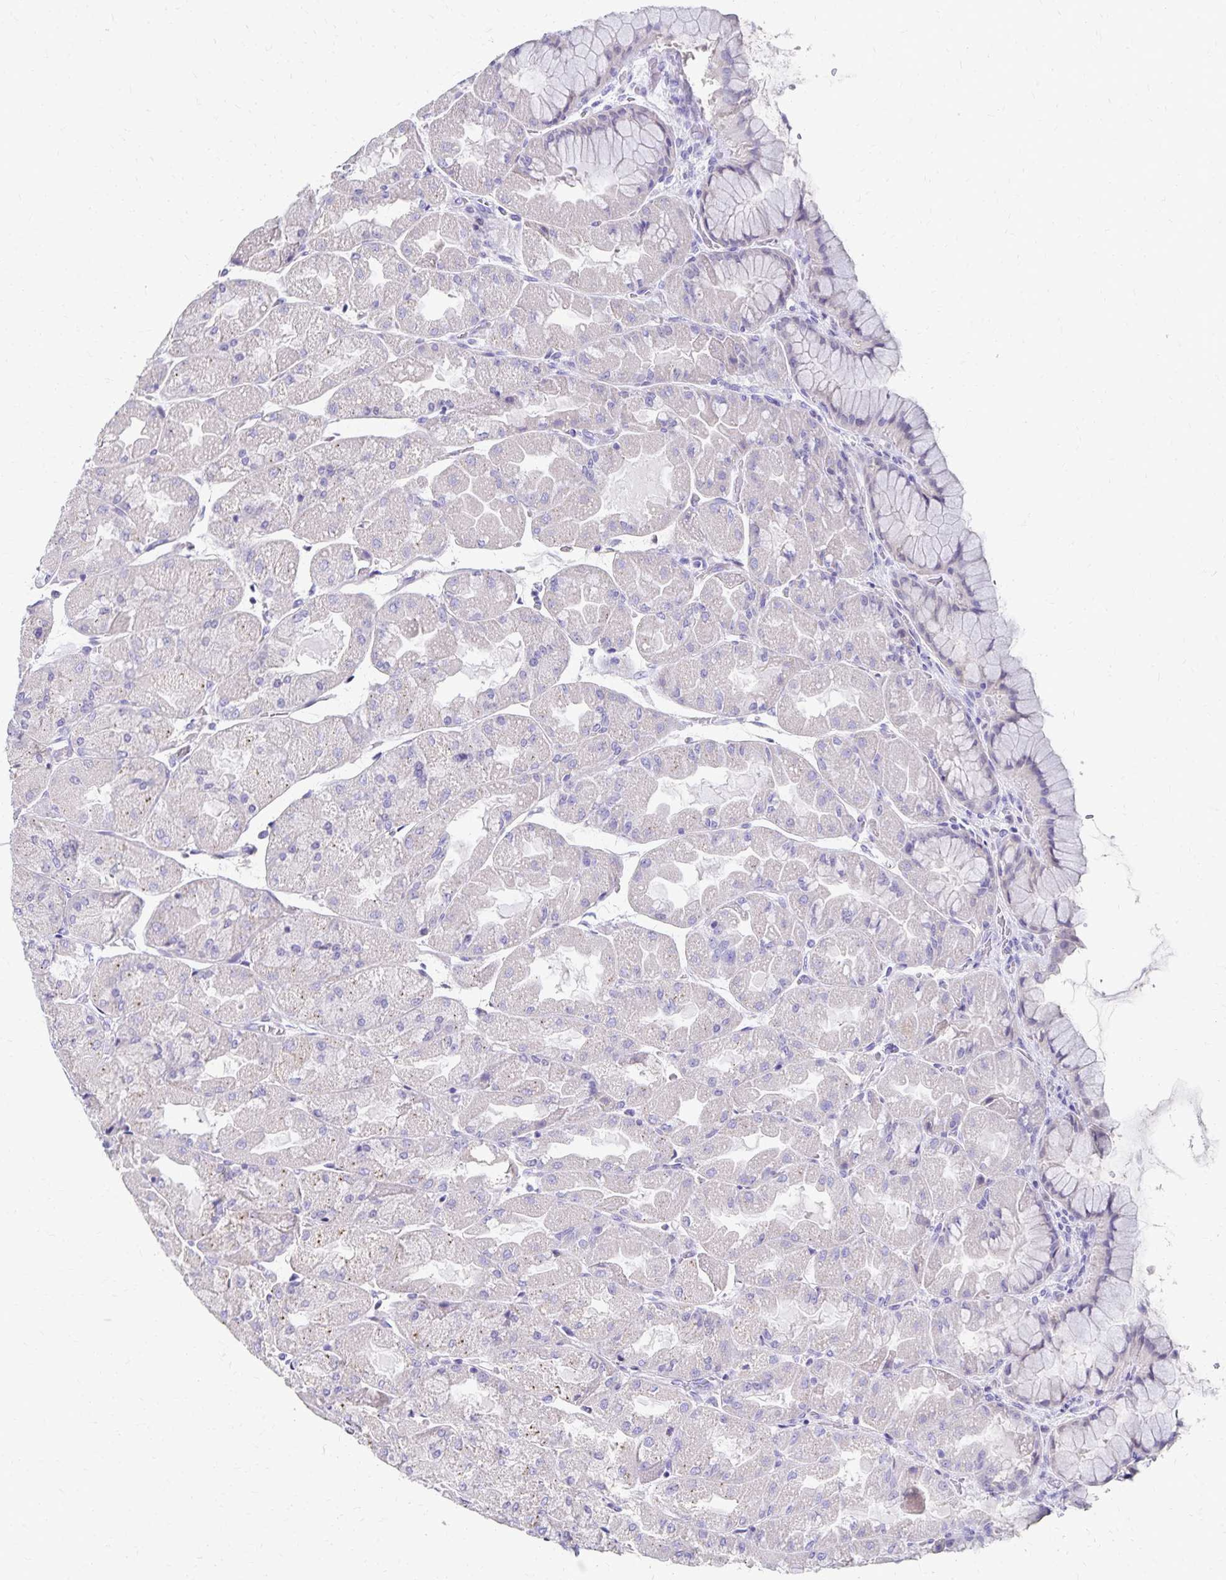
{"staining": {"intensity": "negative", "quantity": "none", "location": "none"}, "tissue": "stomach", "cell_type": "Glandular cells", "image_type": "normal", "snomed": [{"axis": "morphology", "description": "Normal tissue, NOS"}, {"axis": "topography", "description": "Stomach"}], "caption": "Histopathology image shows no protein positivity in glandular cells of unremarkable stomach.", "gene": "PAX5", "patient": {"sex": "female", "age": 61}}